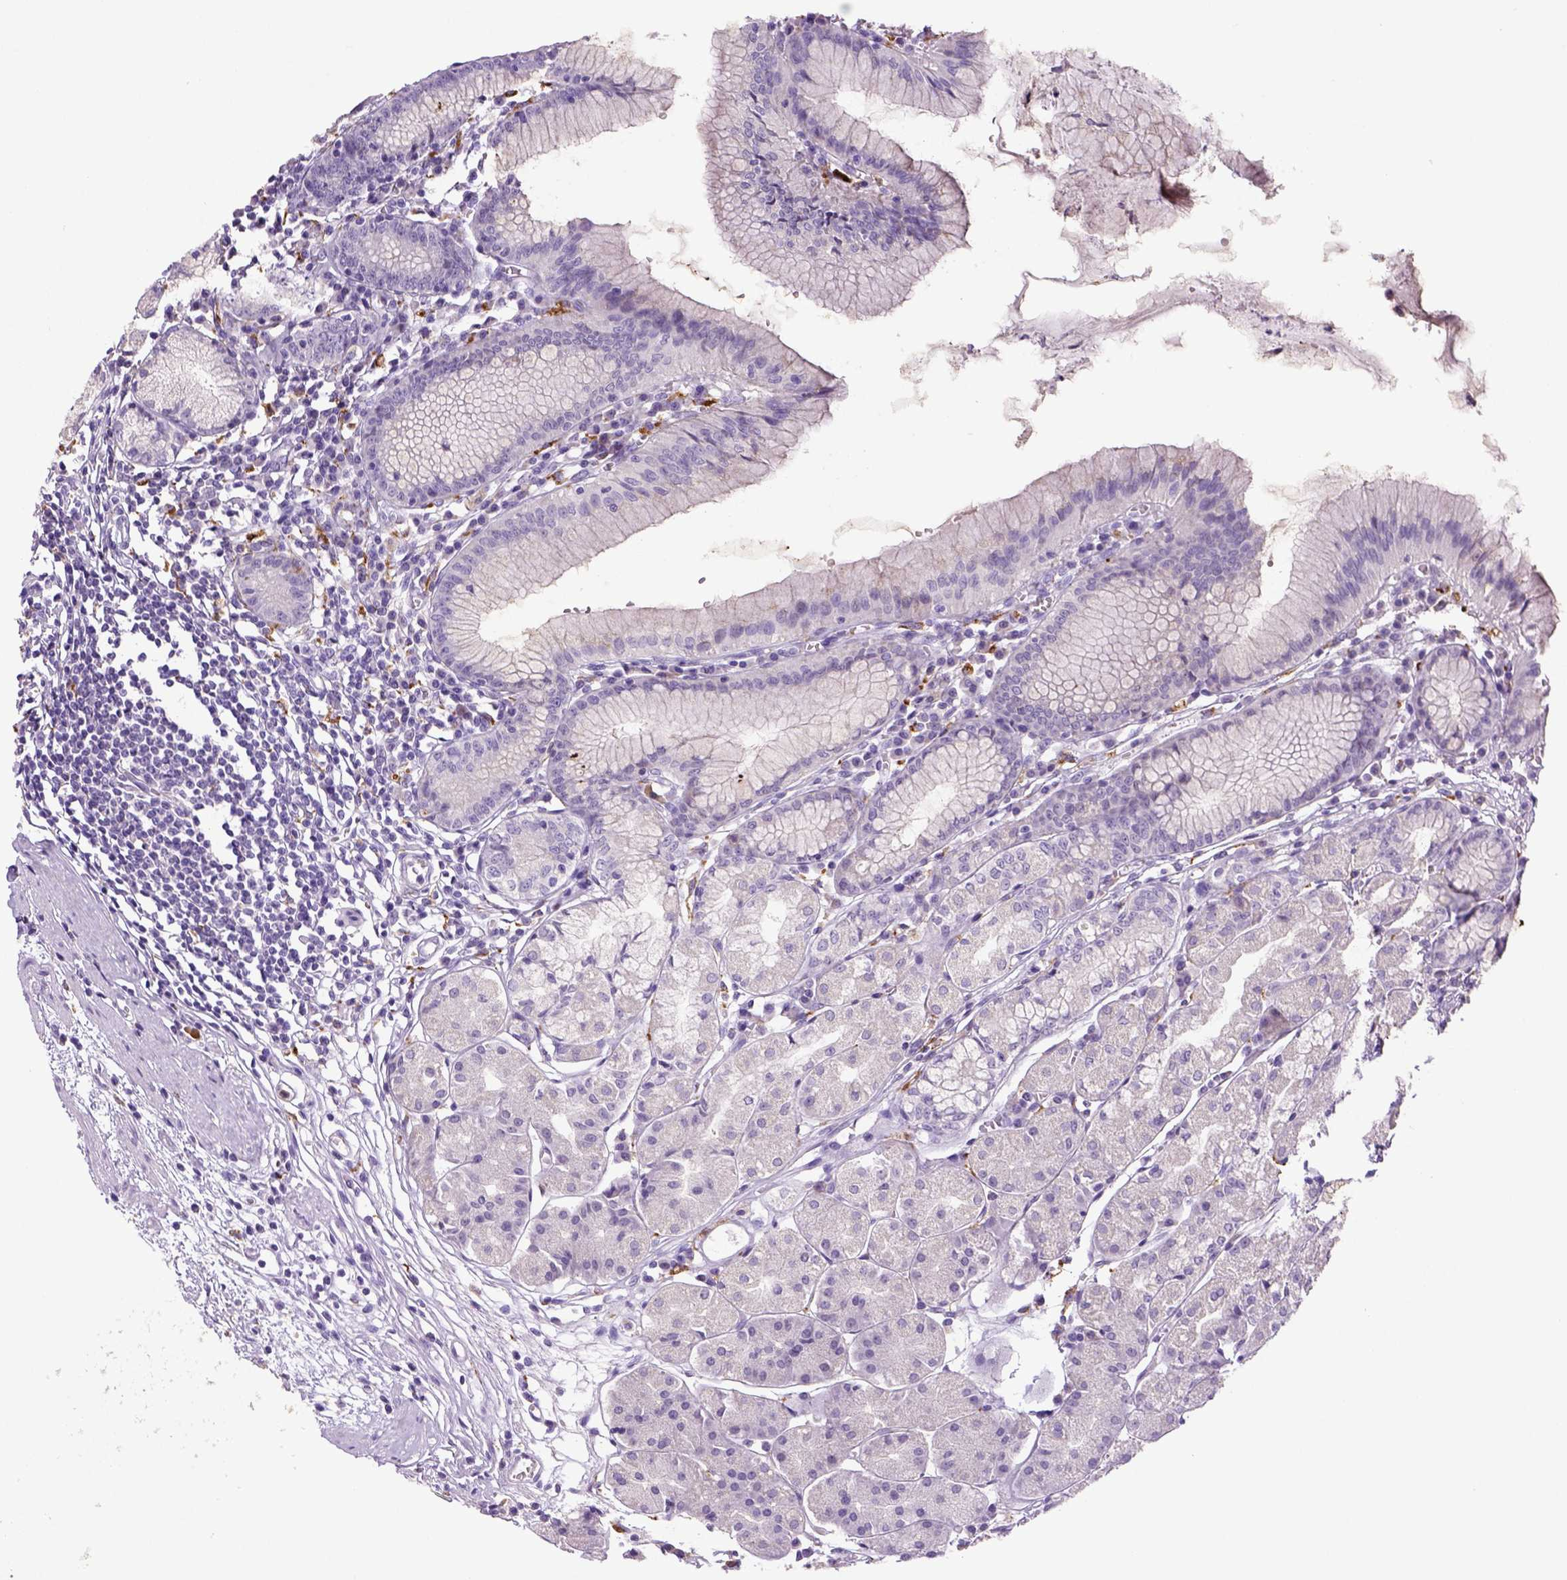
{"staining": {"intensity": "negative", "quantity": "none", "location": "none"}, "tissue": "stomach", "cell_type": "Glandular cells", "image_type": "normal", "snomed": [{"axis": "morphology", "description": "Normal tissue, NOS"}, {"axis": "topography", "description": "Stomach"}], "caption": "Immunohistochemistry (IHC) histopathology image of benign stomach: human stomach stained with DAB reveals no significant protein staining in glandular cells. (Stains: DAB (3,3'-diaminobenzidine) immunohistochemistry with hematoxylin counter stain, Microscopy: brightfield microscopy at high magnification).", "gene": "CD68", "patient": {"sex": "male", "age": 55}}